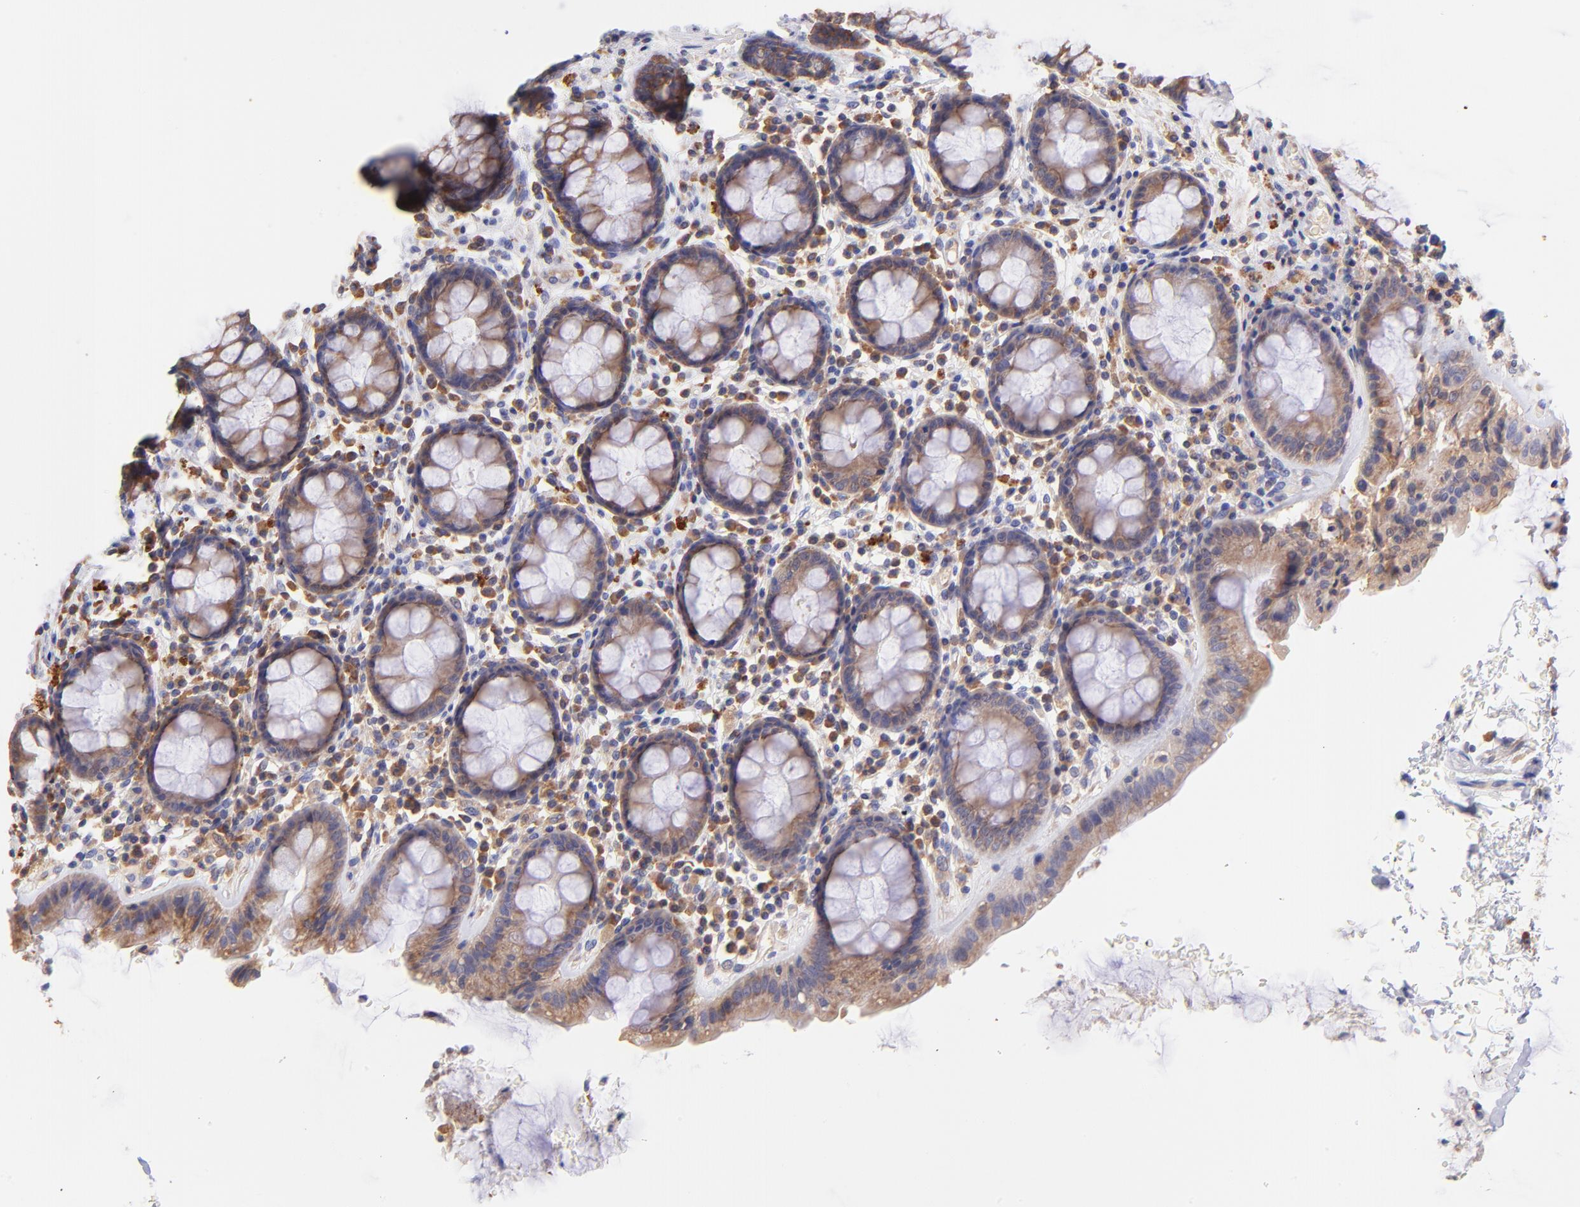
{"staining": {"intensity": "moderate", "quantity": "25%-75%", "location": "cytoplasmic/membranous"}, "tissue": "rectum", "cell_type": "Glandular cells", "image_type": "normal", "snomed": [{"axis": "morphology", "description": "Normal tissue, NOS"}, {"axis": "topography", "description": "Rectum"}], "caption": "Protein staining of benign rectum shows moderate cytoplasmic/membranous positivity in about 25%-75% of glandular cells.", "gene": "RPL11", "patient": {"sex": "male", "age": 92}}